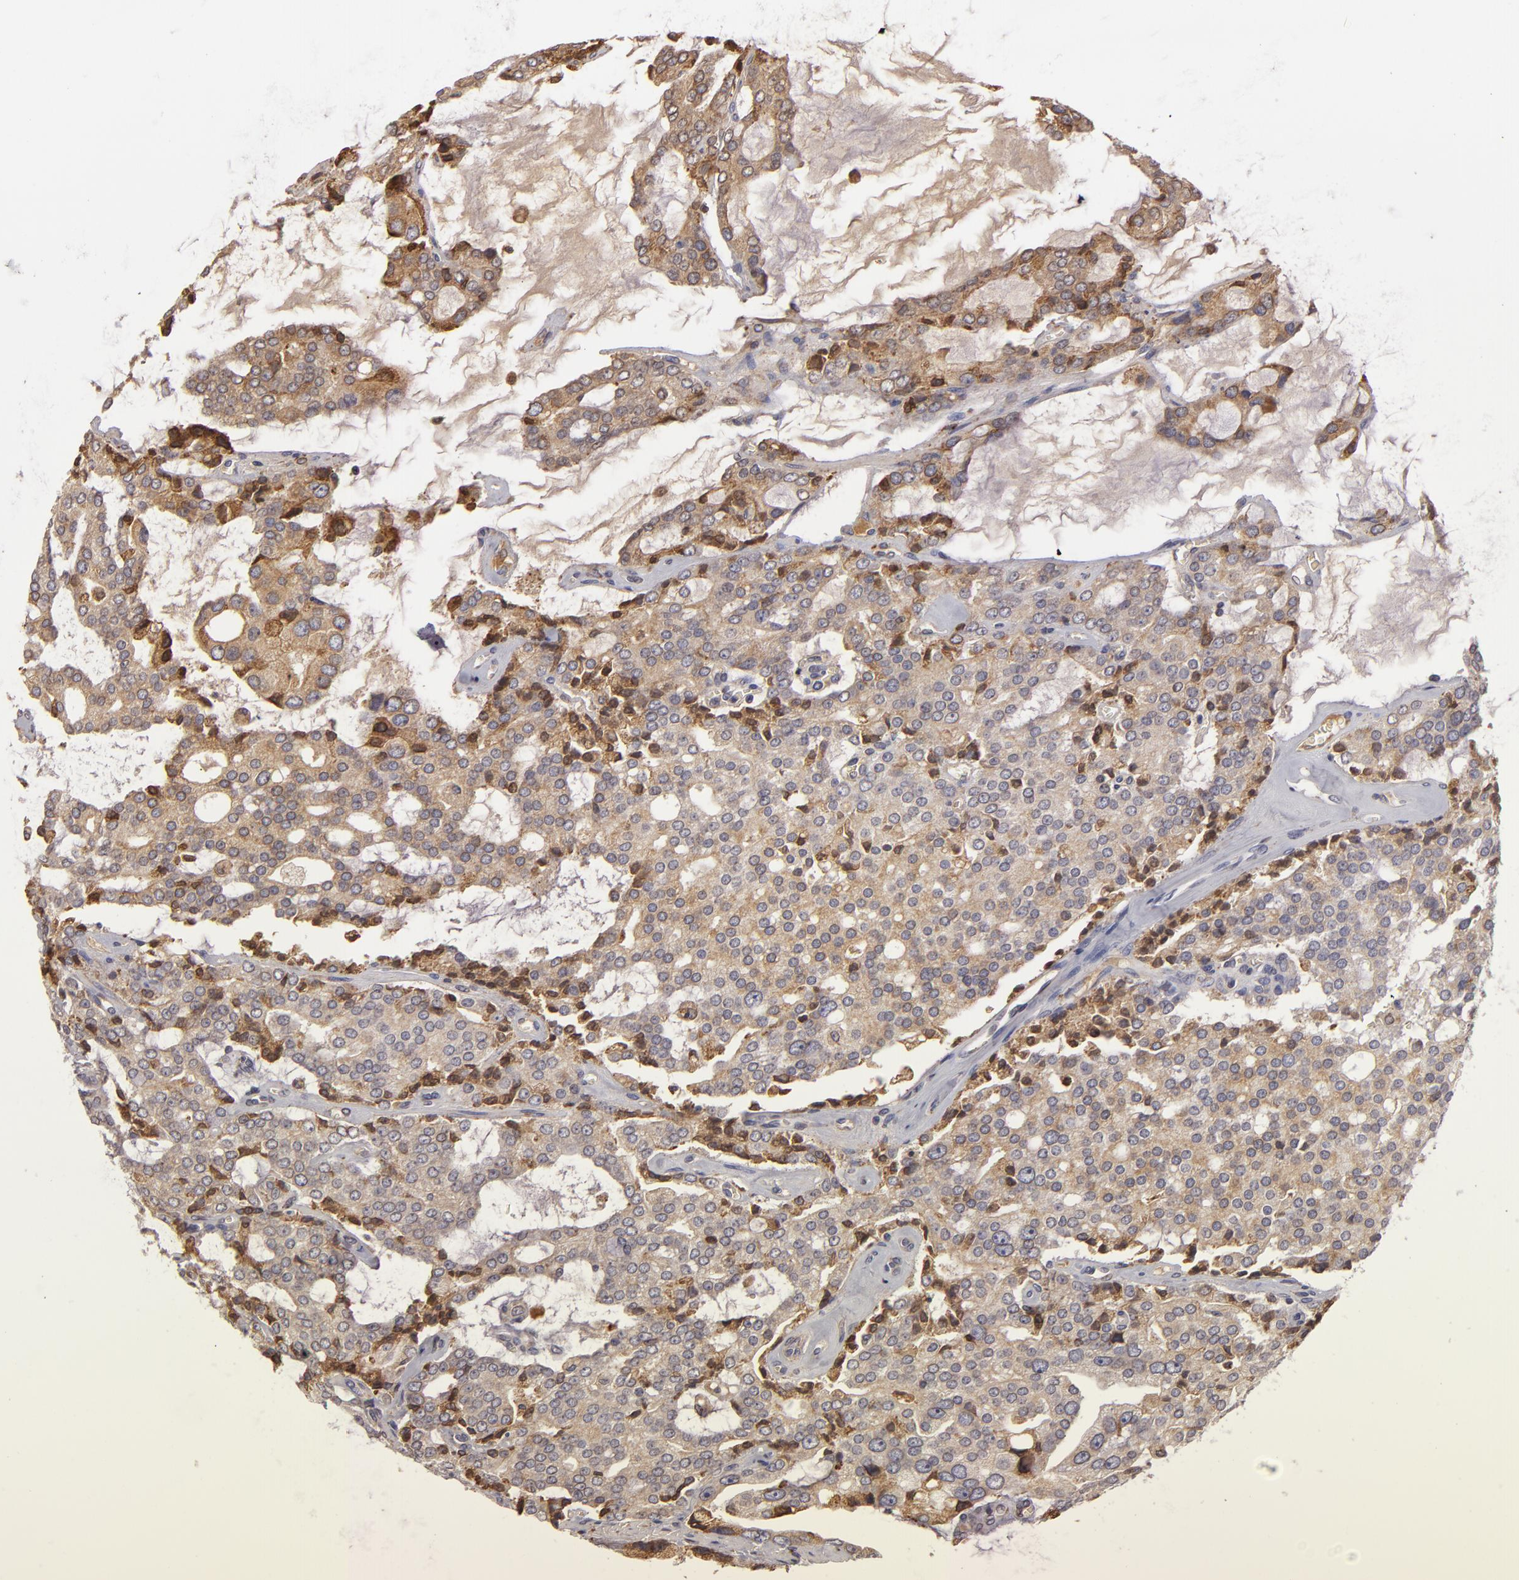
{"staining": {"intensity": "moderate", "quantity": ">75%", "location": "cytoplasmic/membranous"}, "tissue": "prostate cancer", "cell_type": "Tumor cells", "image_type": "cancer", "snomed": [{"axis": "morphology", "description": "Adenocarcinoma, High grade"}, {"axis": "topography", "description": "Prostate"}], "caption": "IHC staining of prostate high-grade adenocarcinoma, which shows medium levels of moderate cytoplasmic/membranous positivity in about >75% of tumor cells indicating moderate cytoplasmic/membranous protein expression. The staining was performed using DAB (3,3'-diaminobenzidine) (brown) for protein detection and nuclei were counterstained in hematoxylin (blue).", "gene": "CFB", "patient": {"sex": "male", "age": 67}}